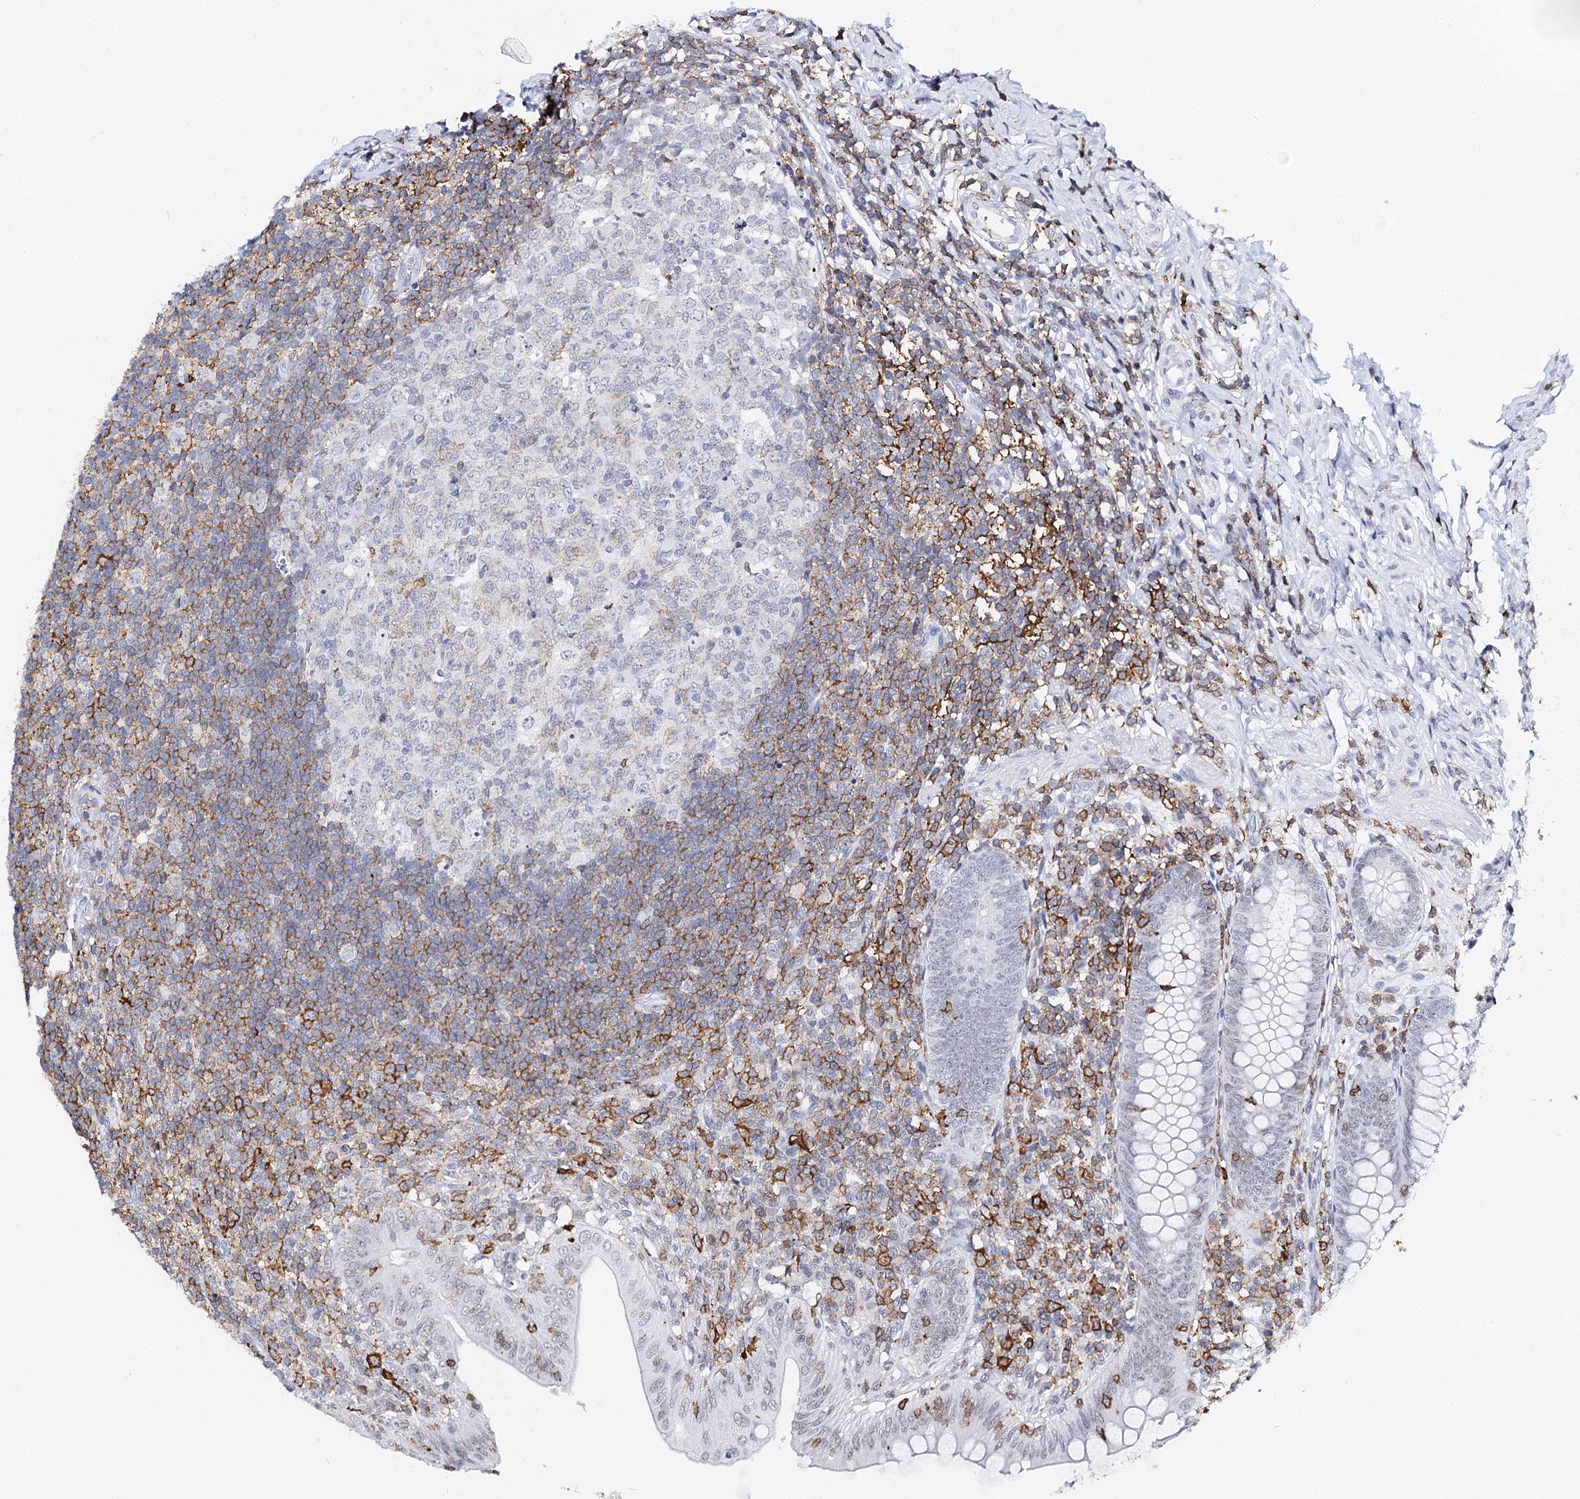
{"staining": {"intensity": "weak", "quantity": "<25%", "location": "cytoplasmic/membranous"}, "tissue": "appendix", "cell_type": "Glandular cells", "image_type": "normal", "snomed": [{"axis": "morphology", "description": "Normal tissue, NOS"}, {"axis": "topography", "description": "Appendix"}], "caption": "An IHC micrograph of unremarkable appendix is shown. There is no staining in glandular cells of appendix.", "gene": "BARD1", "patient": {"sex": "male", "age": 14}}